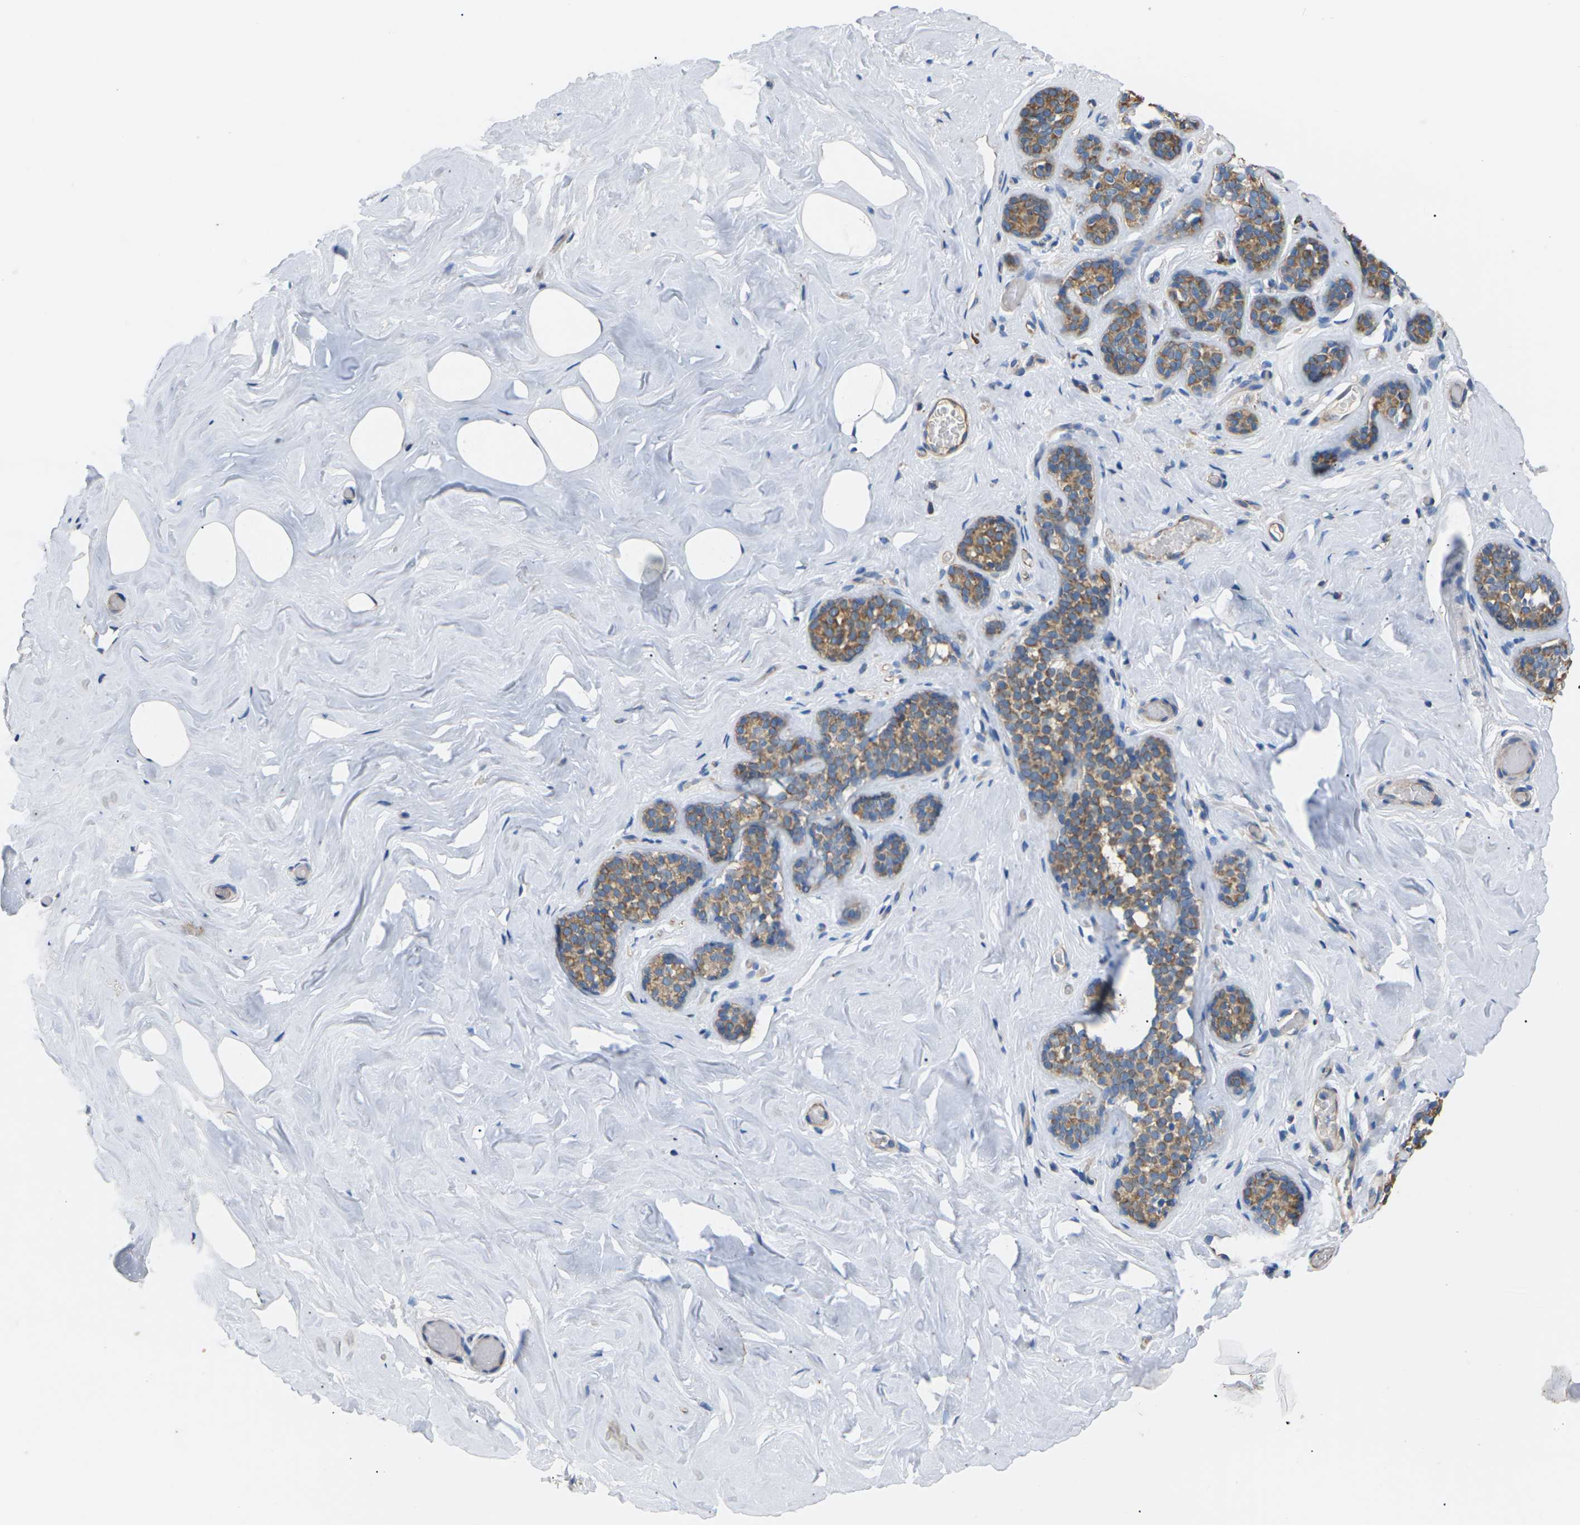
{"staining": {"intensity": "moderate", "quantity": ">75%", "location": "cytoplasmic/membranous"}, "tissue": "breast", "cell_type": "Adipocytes", "image_type": "normal", "snomed": [{"axis": "morphology", "description": "Normal tissue, NOS"}, {"axis": "topography", "description": "Breast"}], "caption": "Unremarkable breast shows moderate cytoplasmic/membranous positivity in approximately >75% of adipocytes (DAB IHC, brown staining for protein, blue staining for nuclei)..", "gene": "KLHDC8B", "patient": {"sex": "female", "age": 75}}